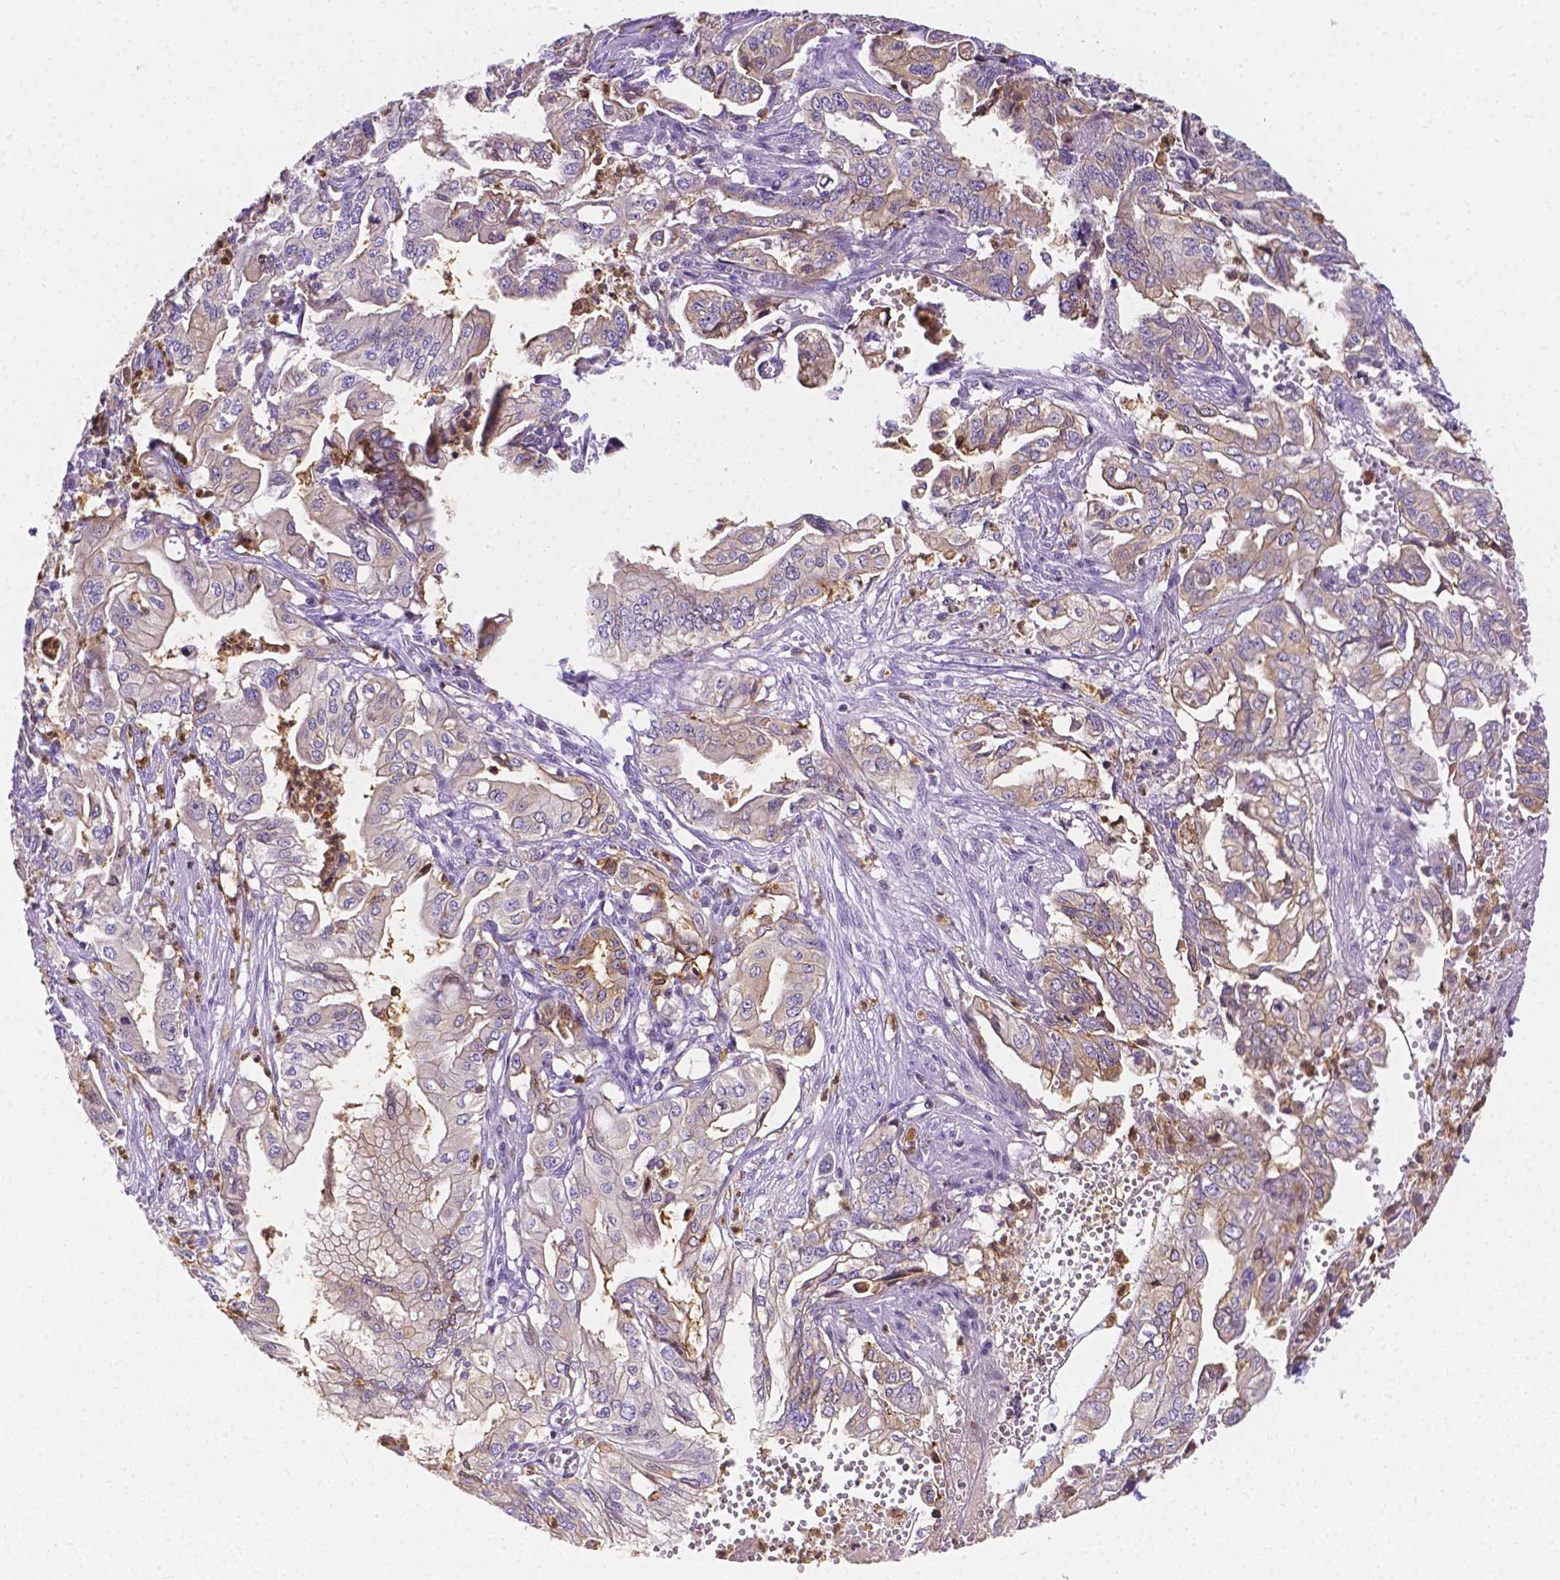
{"staining": {"intensity": "negative", "quantity": "none", "location": "none"}, "tissue": "pancreatic cancer", "cell_type": "Tumor cells", "image_type": "cancer", "snomed": [{"axis": "morphology", "description": "Adenocarcinoma, NOS"}, {"axis": "topography", "description": "Pancreas"}], "caption": "This is a image of IHC staining of pancreatic adenocarcinoma, which shows no expression in tumor cells.", "gene": "ZNRD2", "patient": {"sex": "male", "age": 68}}